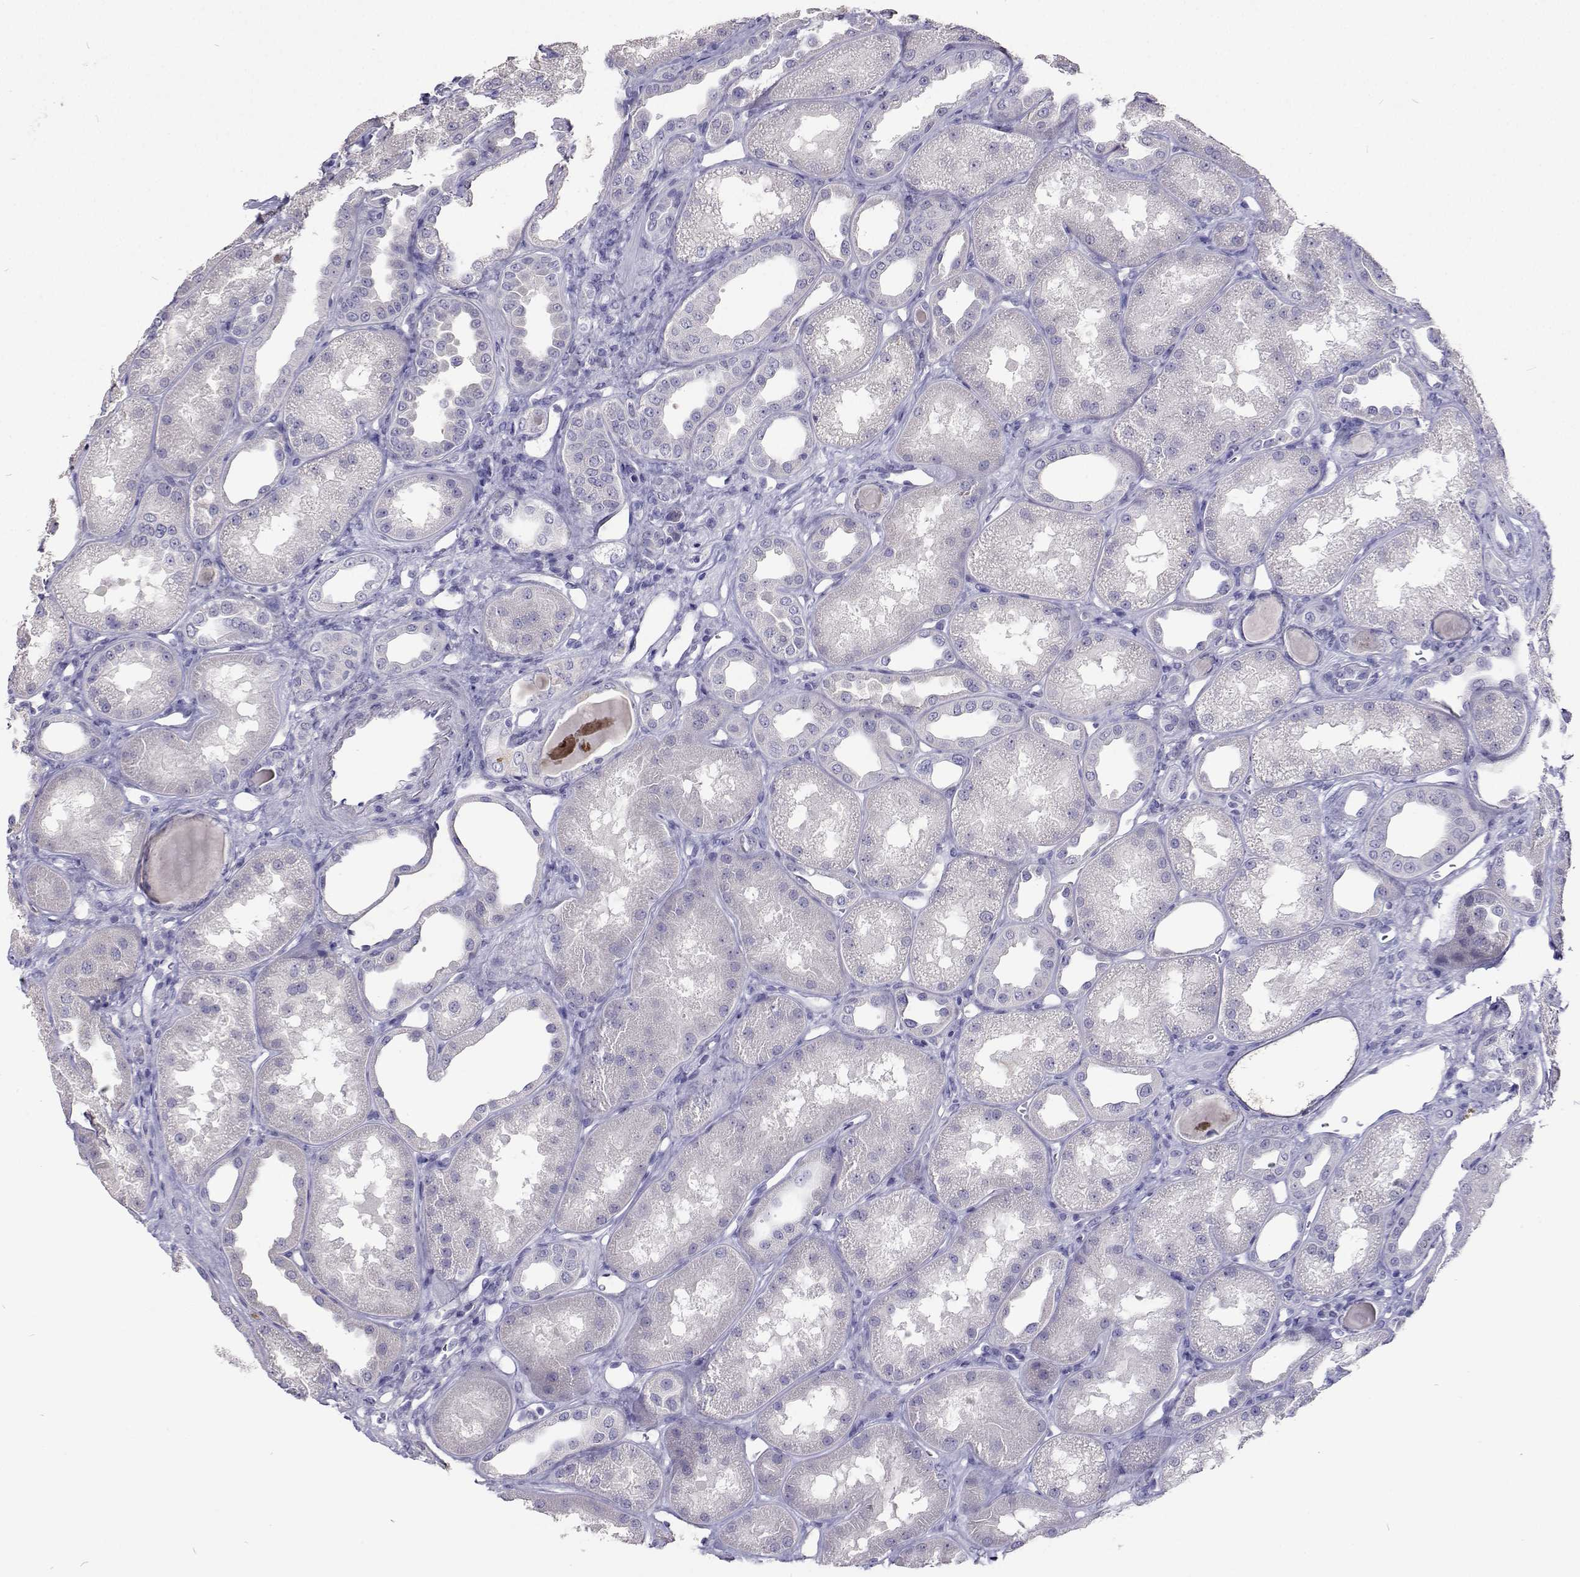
{"staining": {"intensity": "negative", "quantity": "none", "location": "none"}, "tissue": "kidney", "cell_type": "Cells in glomeruli", "image_type": "normal", "snomed": [{"axis": "morphology", "description": "Normal tissue, NOS"}, {"axis": "topography", "description": "Kidney"}], "caption": "This photomicrograph is of benign kidney stained with immunohistochemistry to label a protein in brown with the nuclei are counter-stained blue. There is no expression in cells in glomeruli. (DAB IHC with hematoxylin counter stain).", "gene": "CFAP44", "patient": {"sex": "male", "age": 61}}